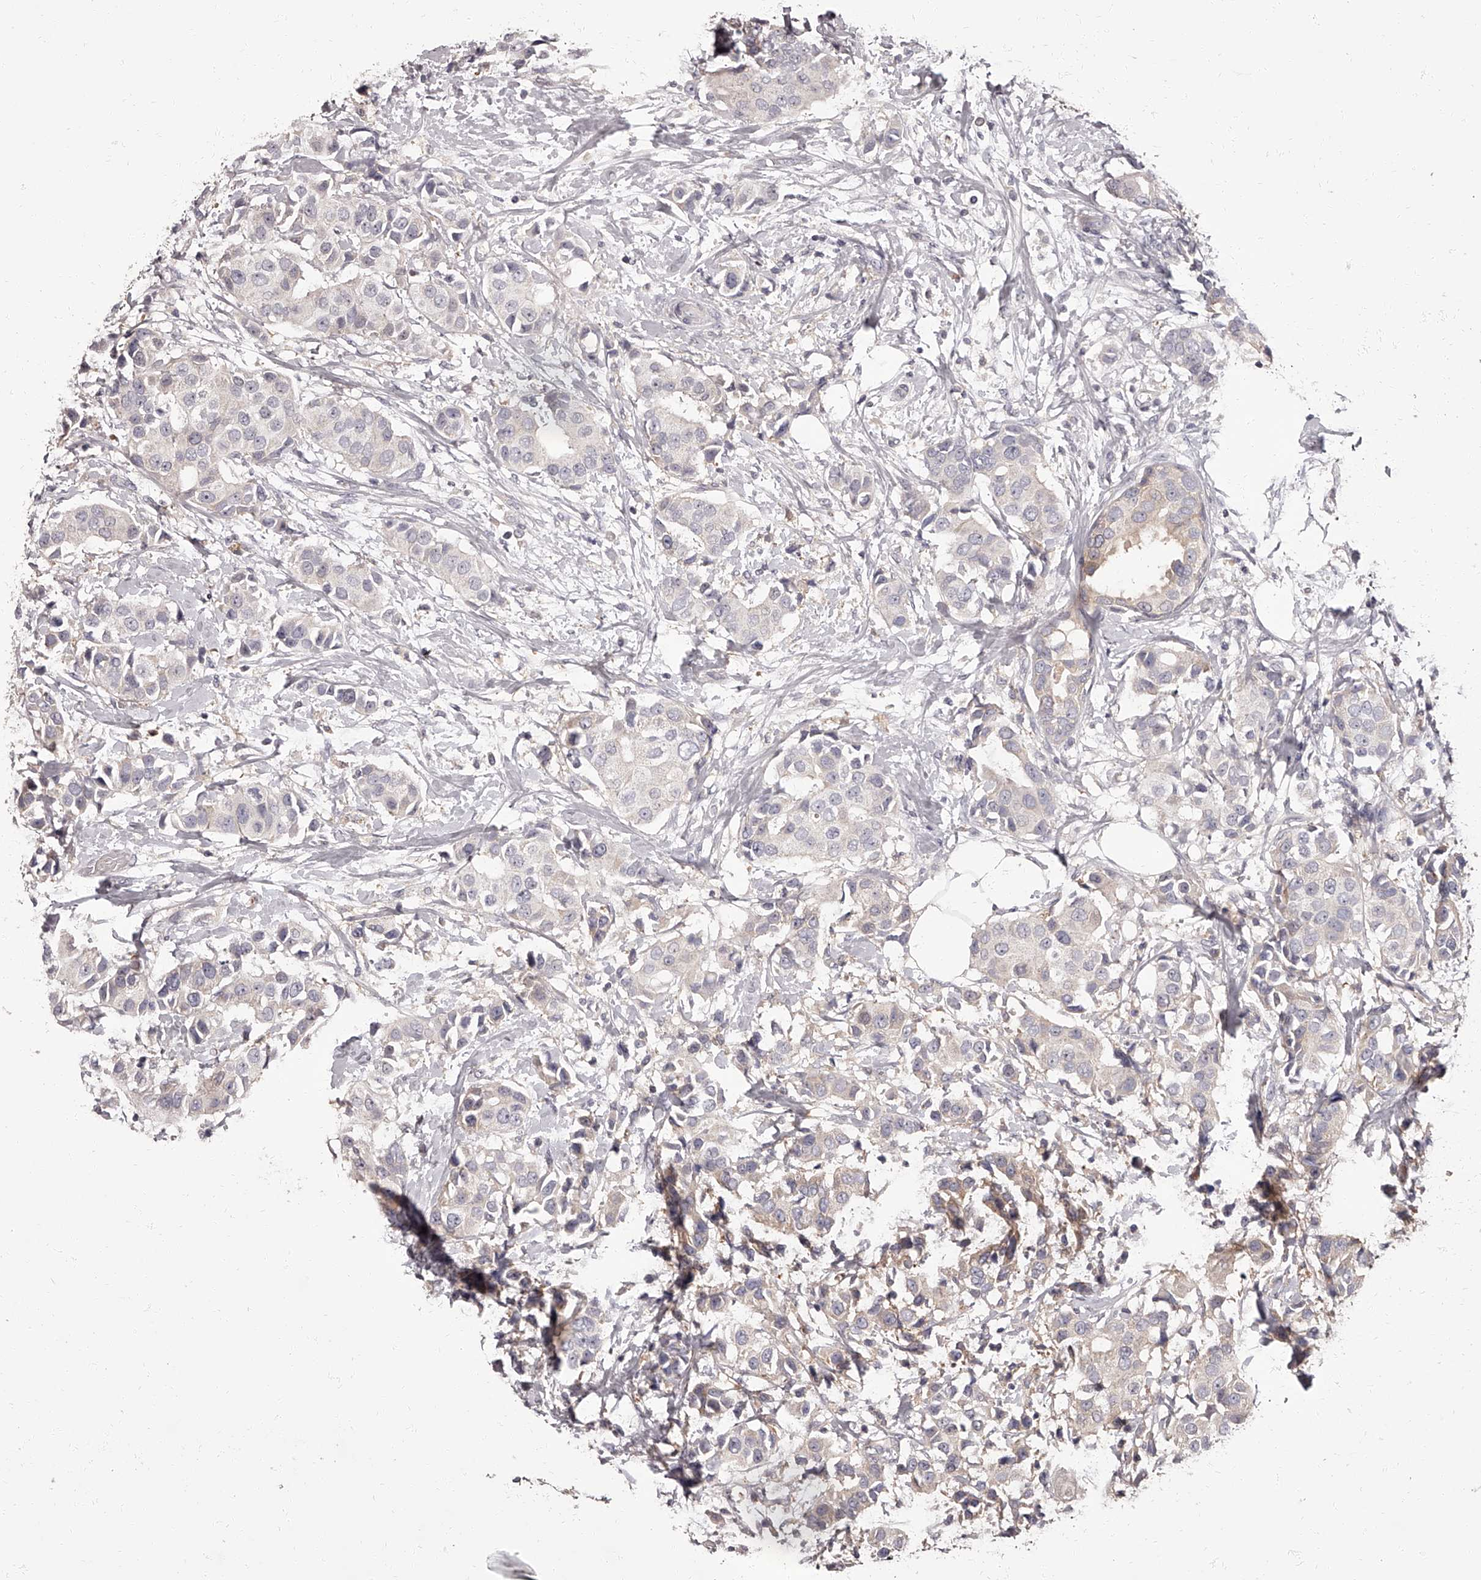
{"staining": {"intensity": "negative", "quantity": "none", "location": "none"}, "tissue": "breast cancer", "cell_type": "Tumor cells", "image_type": "cancer", "snomed": [{"axis": "morphology", "description": "Normal tissue, NOS"}, {"axis": "morphology", "description": "Duct carcinoma"}, {"axis": "topography", "description": "Breast"}], "caption": "This is an immunohistochemistry photomicrograph of intraductal carcinoma (breast). There is no expression in tumor cells.", "gene": "APEH", "patient": {"sex": "female", "age": 39}}